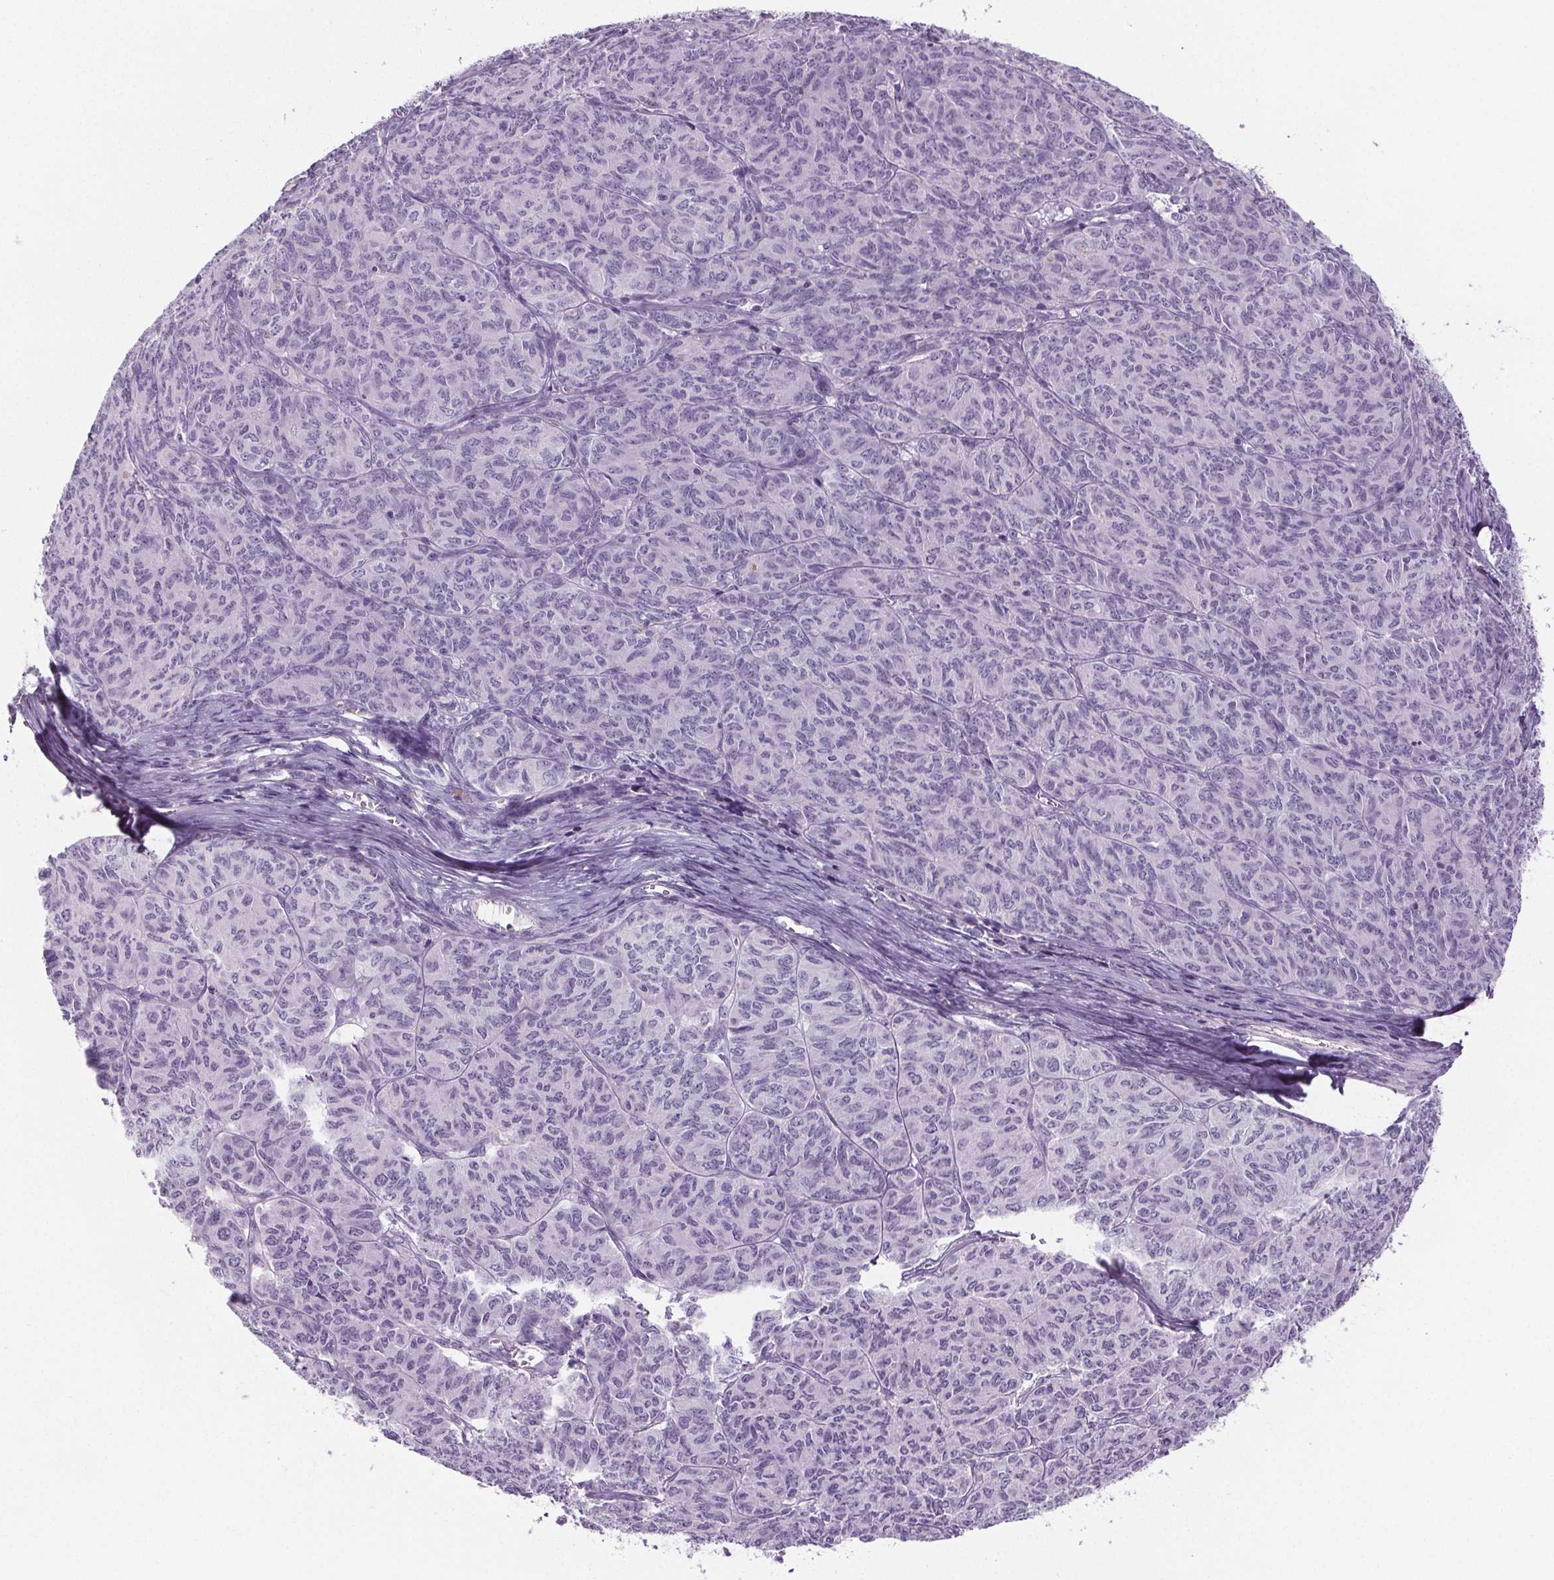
{"staining": {"intensity": "negative", "quantity": "none", "location": "none"}, "tissue": "ovarian cancer", "cell_type": "Tumor cells", "image_type": "cancer", "snomed": [{"axis": "morphology", "description": "Carcinoma, endometroid"}, {"axis": "topography", "description": "Ovary"}], "caption": "Immunohistochemistry photomicrograph of neoplastic tissue: ovarian endometroid carcinoma stained with DAB (3,3'-diaminobenzidine) displays no significant protein positivity in tumor cells. The staining is performed using DAB (3,3'-diaminobenzidine) brown chromogen with nuclei counter-stained in using hematoxylin.", "gene": "CD5L", "patient": {"sex": "female", "age": 80}}